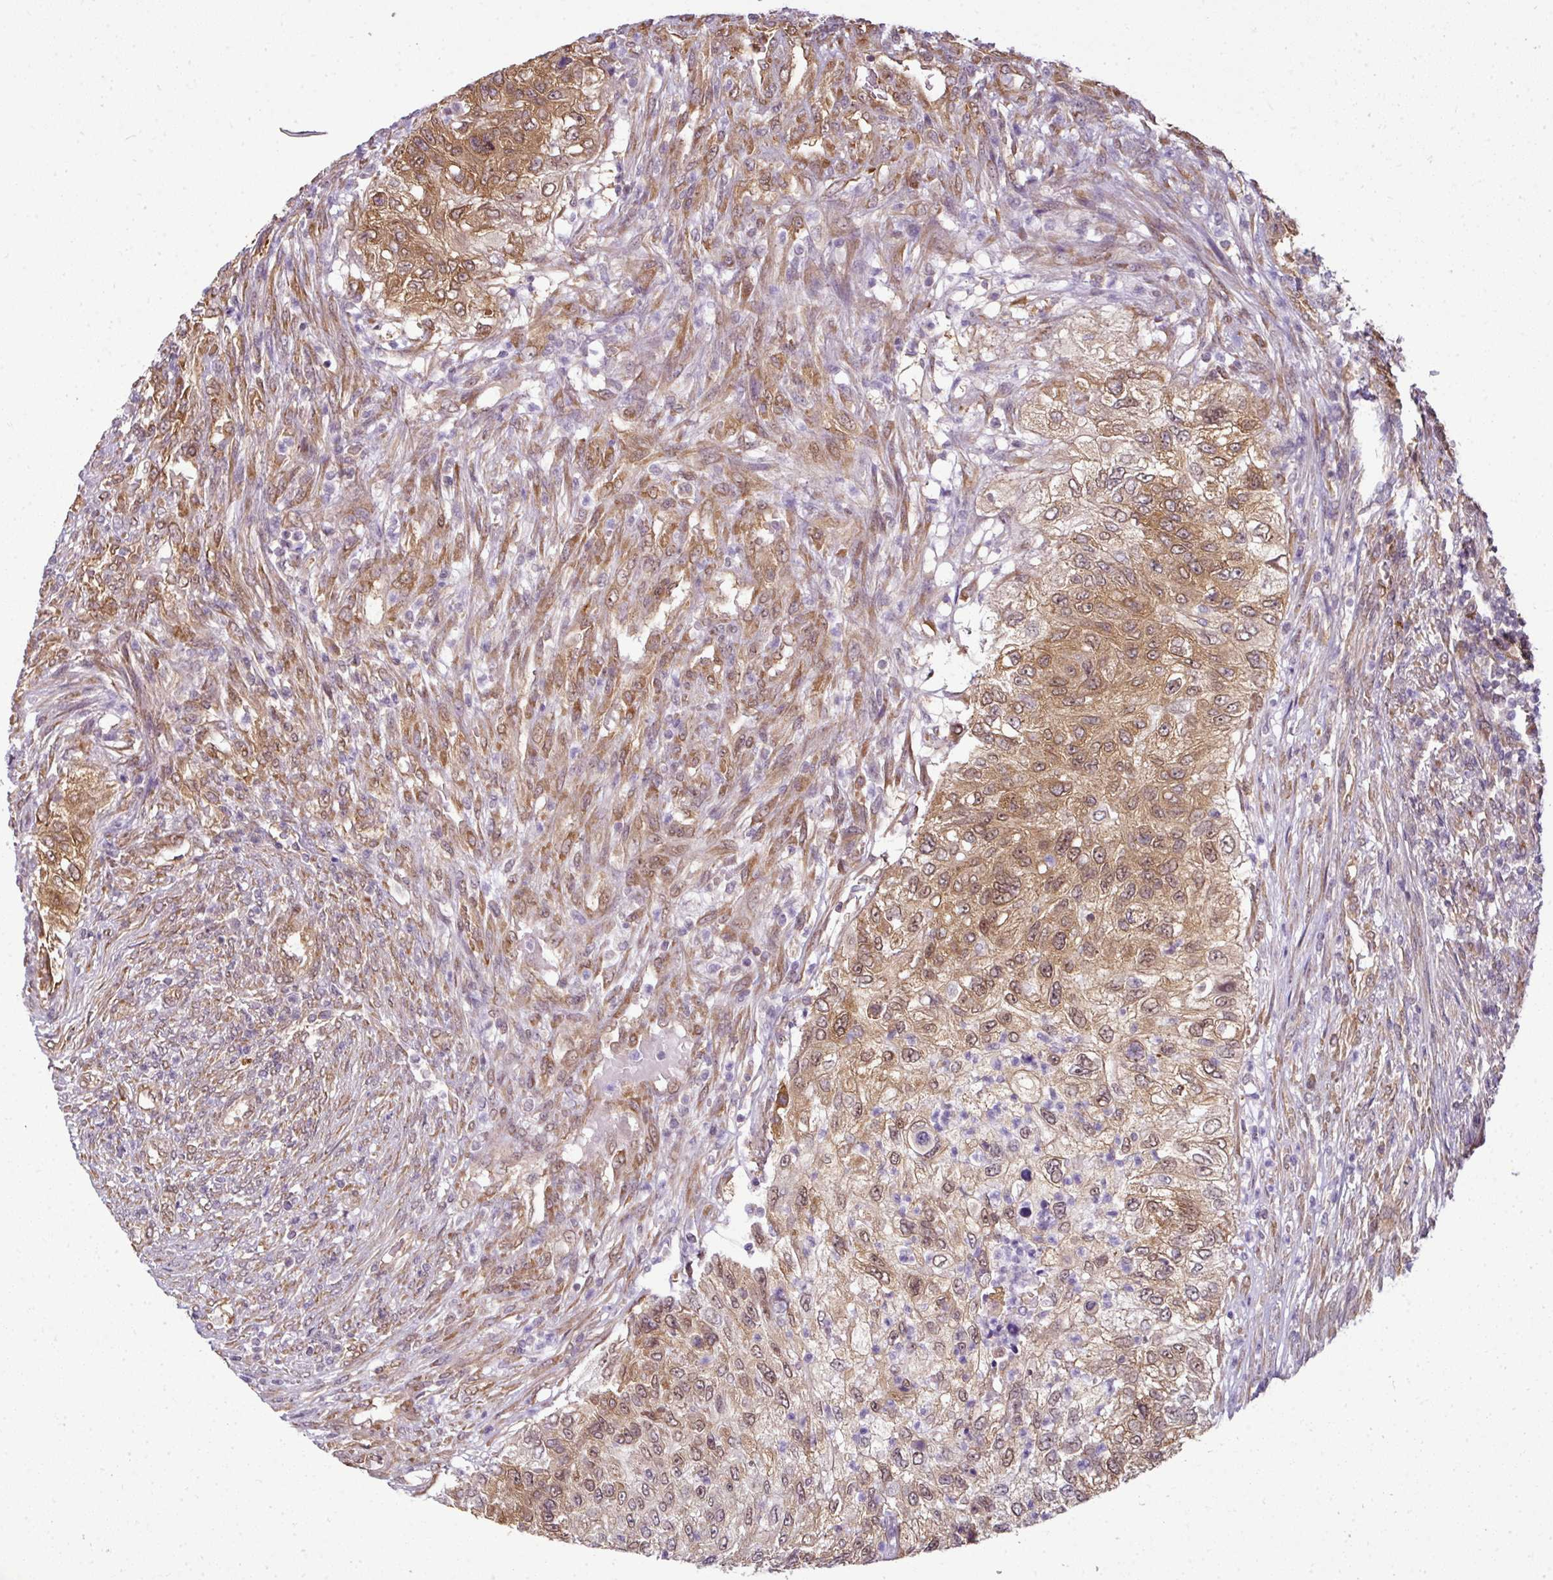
{"staining": {"intensity": "moderate", "quantity": ">75%", "location": "cytoplasmic/membranous,nuclear"}, "tissue": "urothelial cancer", "cell_type": "Tumor cells", "image_type": "cancer", "snomed": [{"axis": "morphology", "description": "Urothelial carcinoma, High grade"}, {"axis": "topography", "description": "Urinary bladder"}], "caption": "About >75% of tumor cells in urothelial cancer display moderate cytoplasmic/membranous and nuclear protein positivity as visualized by brown immunohistochemical staining.", "gene": "RBM4B", "patient": {"sex": "female", "age": 60}}